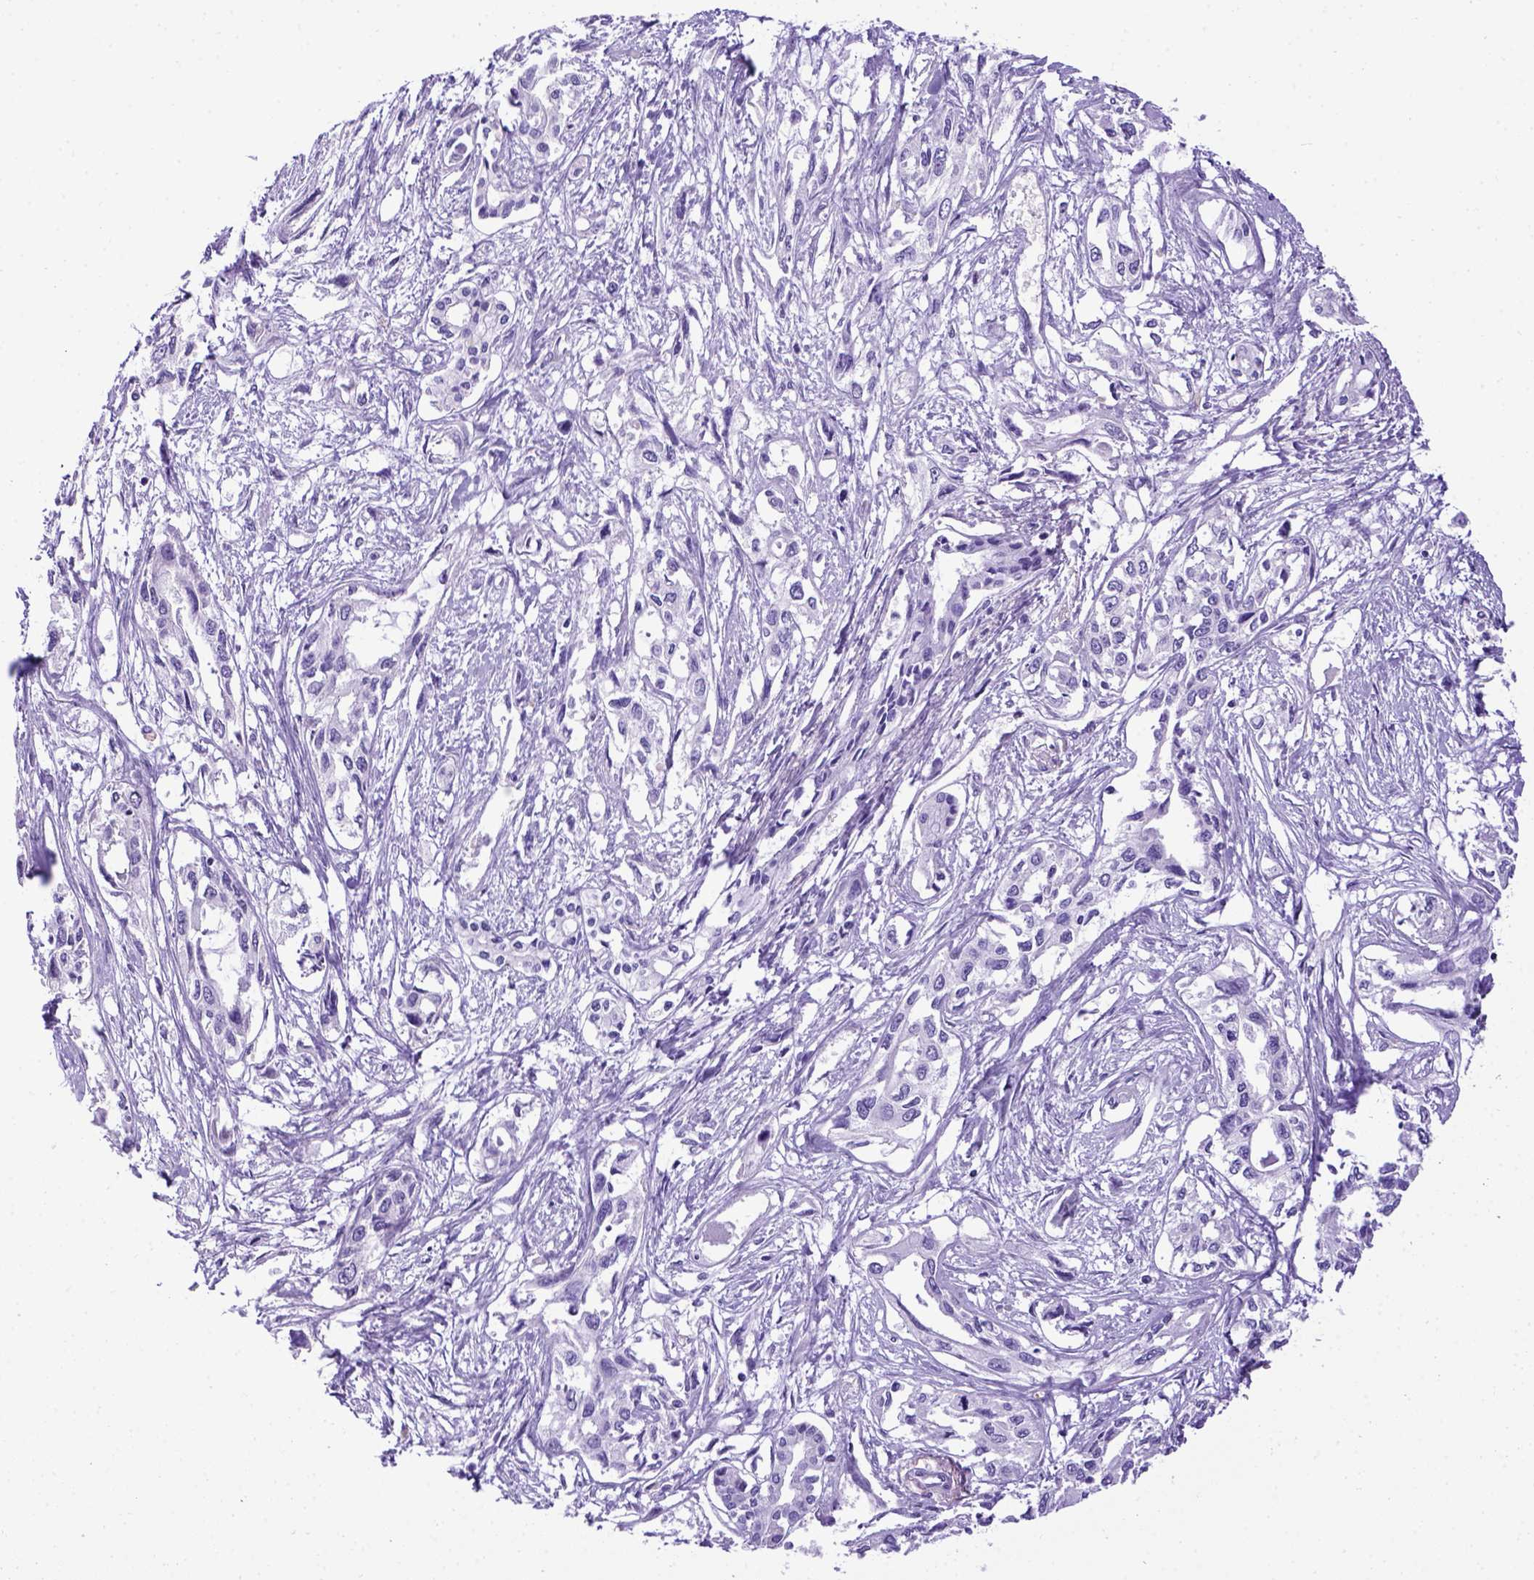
{"staining": {"intensity": "negative", "quantity": "none", "location": "none"}, "tissue": "pancreatic cancer", "cell_type": "Tumor cells", "image_type": "cancer", "snomed": [{"axis": "morphology", "description": "Adenocarcinoma, NOS"}, {"axis": "topography", "description": "Pancreas"}], "caption": "Pancreatic cancer stained for a protein using IHC exhibits no expression tumor cells.", "gene": "ADAM12", "patient": {"sex": "female", "age": 55}}